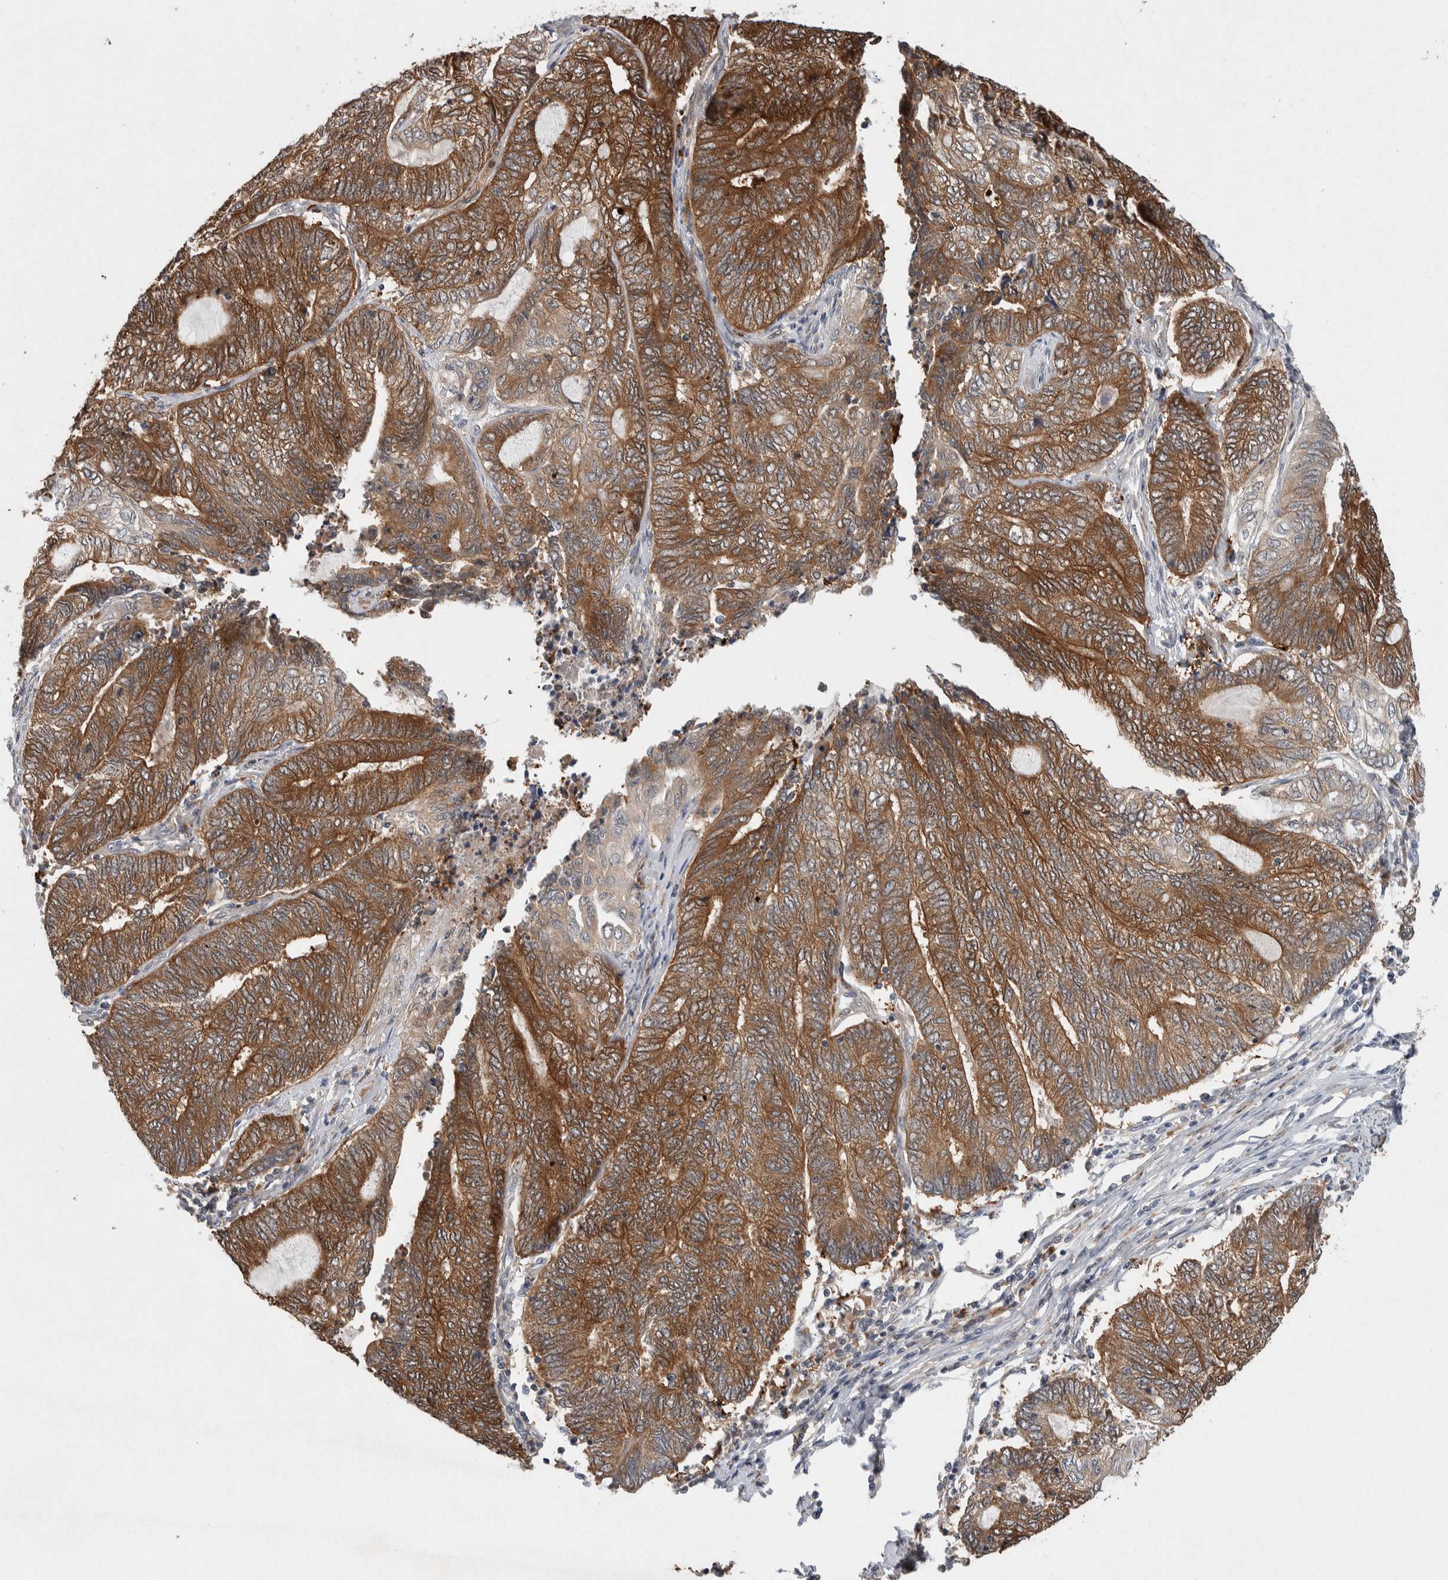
{"staining": {"intensity": "strong", "quantity": ">75%", "location": "cytoplasmic/membranous"}, "tissue": "endometrial cancer", "cell_type": "Tumor cells", "image_type": "cancer", "snomed": [{"axis": "morphology", "description": "Adenocarcinoma, NOS"}, {"axis": "topography", "description": "Uterus"}, {"axis": "topography", "description": "Endometrium"}], "caption": "Immunohistochemical staining of human endometrial cancer (adenocarcinoma) reveals strong cytoplasmic/membranous protein staining in approximately >75% of tumor cells.", "gene": "KCNK1", "patient": {"sex": "female", "age": 70}}